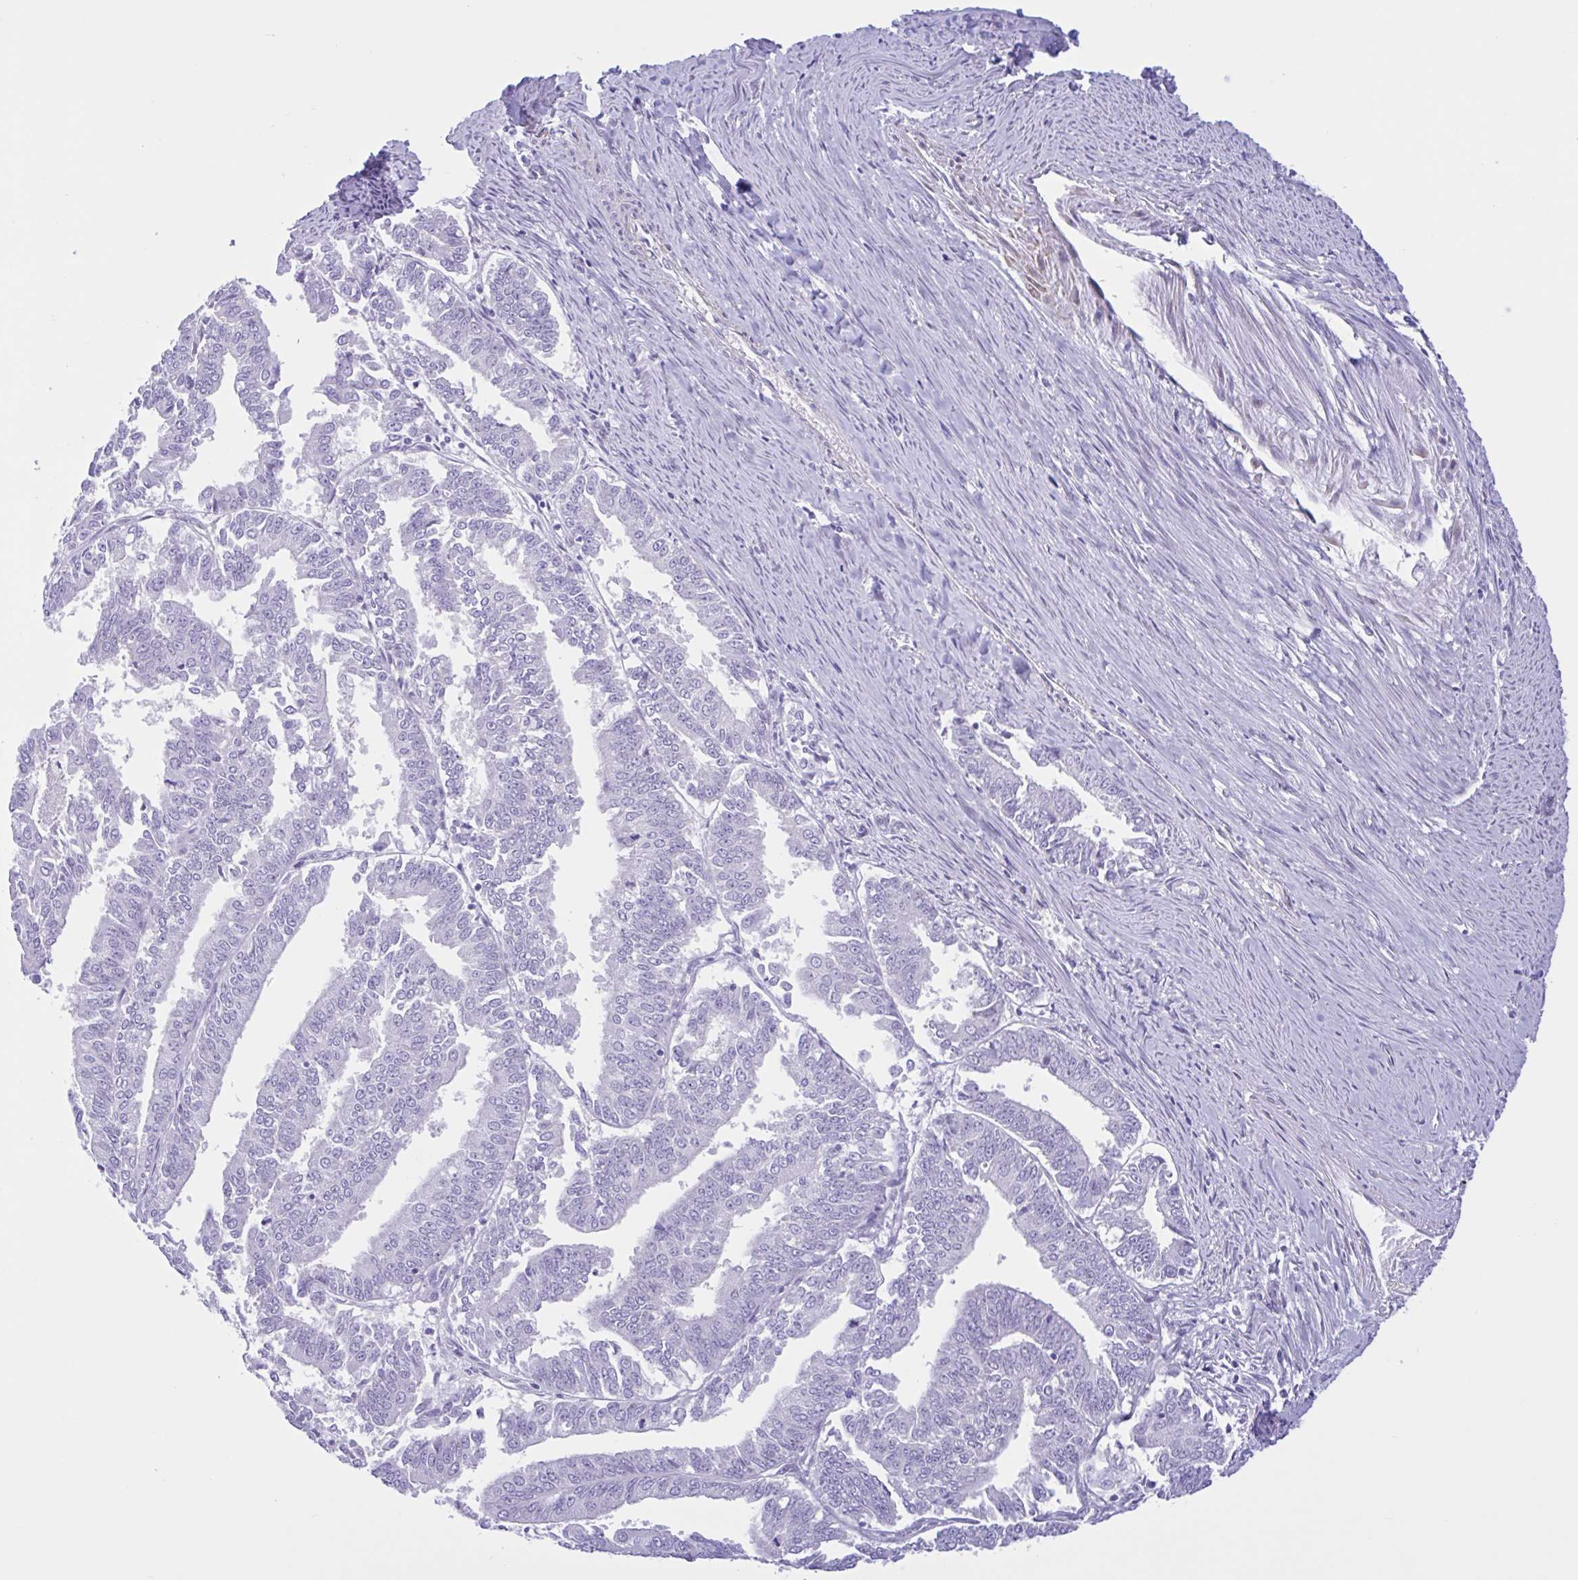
{"staining": {"intensity": "negative", "quantity": "none", "location": "none"}, "tissue": "endometrial cancer", "cell_type": "Tumor cells", "image_type": "cancer", "snomed": [{"axis": "morphology", "description": "Adenocarcinoma, NOS"}, {"axis": "topography", "description": "Endometrium"}], "caption": "The immunohistochemistry histopathology image has no significant positivity in tumor cells of endometrial cancer tissue.", "gene": "AHCYL2", "patient": {"sex": "female", "age": 73}}